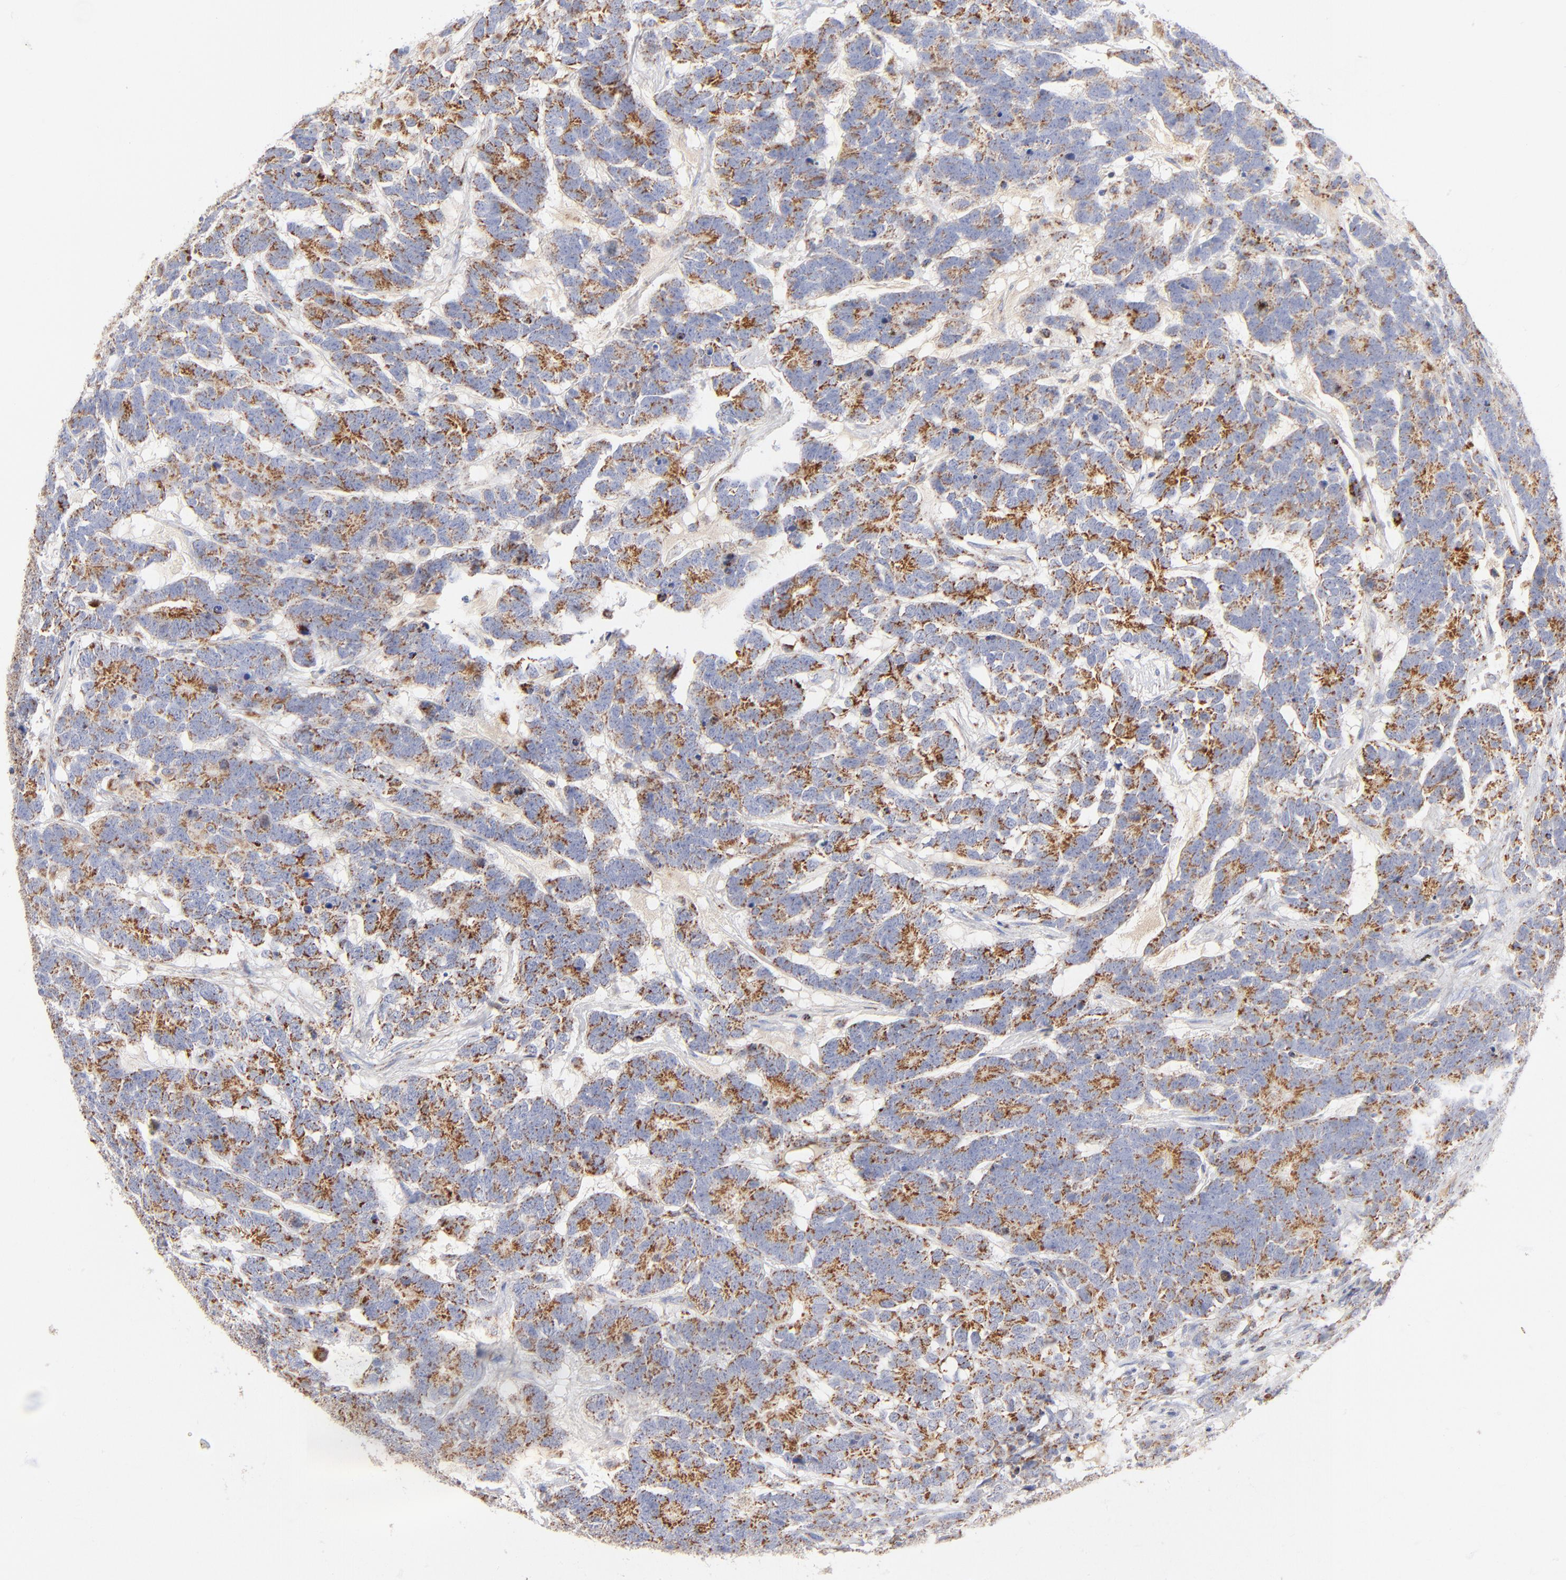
{"staining": {"intensity": "moderate", "quantity": ">75%", "location": "cytoplasmic/membranous"}, "tissue": "testis cancer", "cell_type": "Tumor cells", "image_type": "cancer", "snomed": [{"axis": "morphology", "description": "Carcinoma, Embryonal, NOS"}, {"axis": "topography", "description": "Testis"}], "caption": "Testis cancer (embryonal carcinoma) stained with IHC displays moderate cytoplasmic/membranous positivity in about >75% of tumor cells.", "gene": "DLAT", "patient": {"sex": "male", "age": 26}}